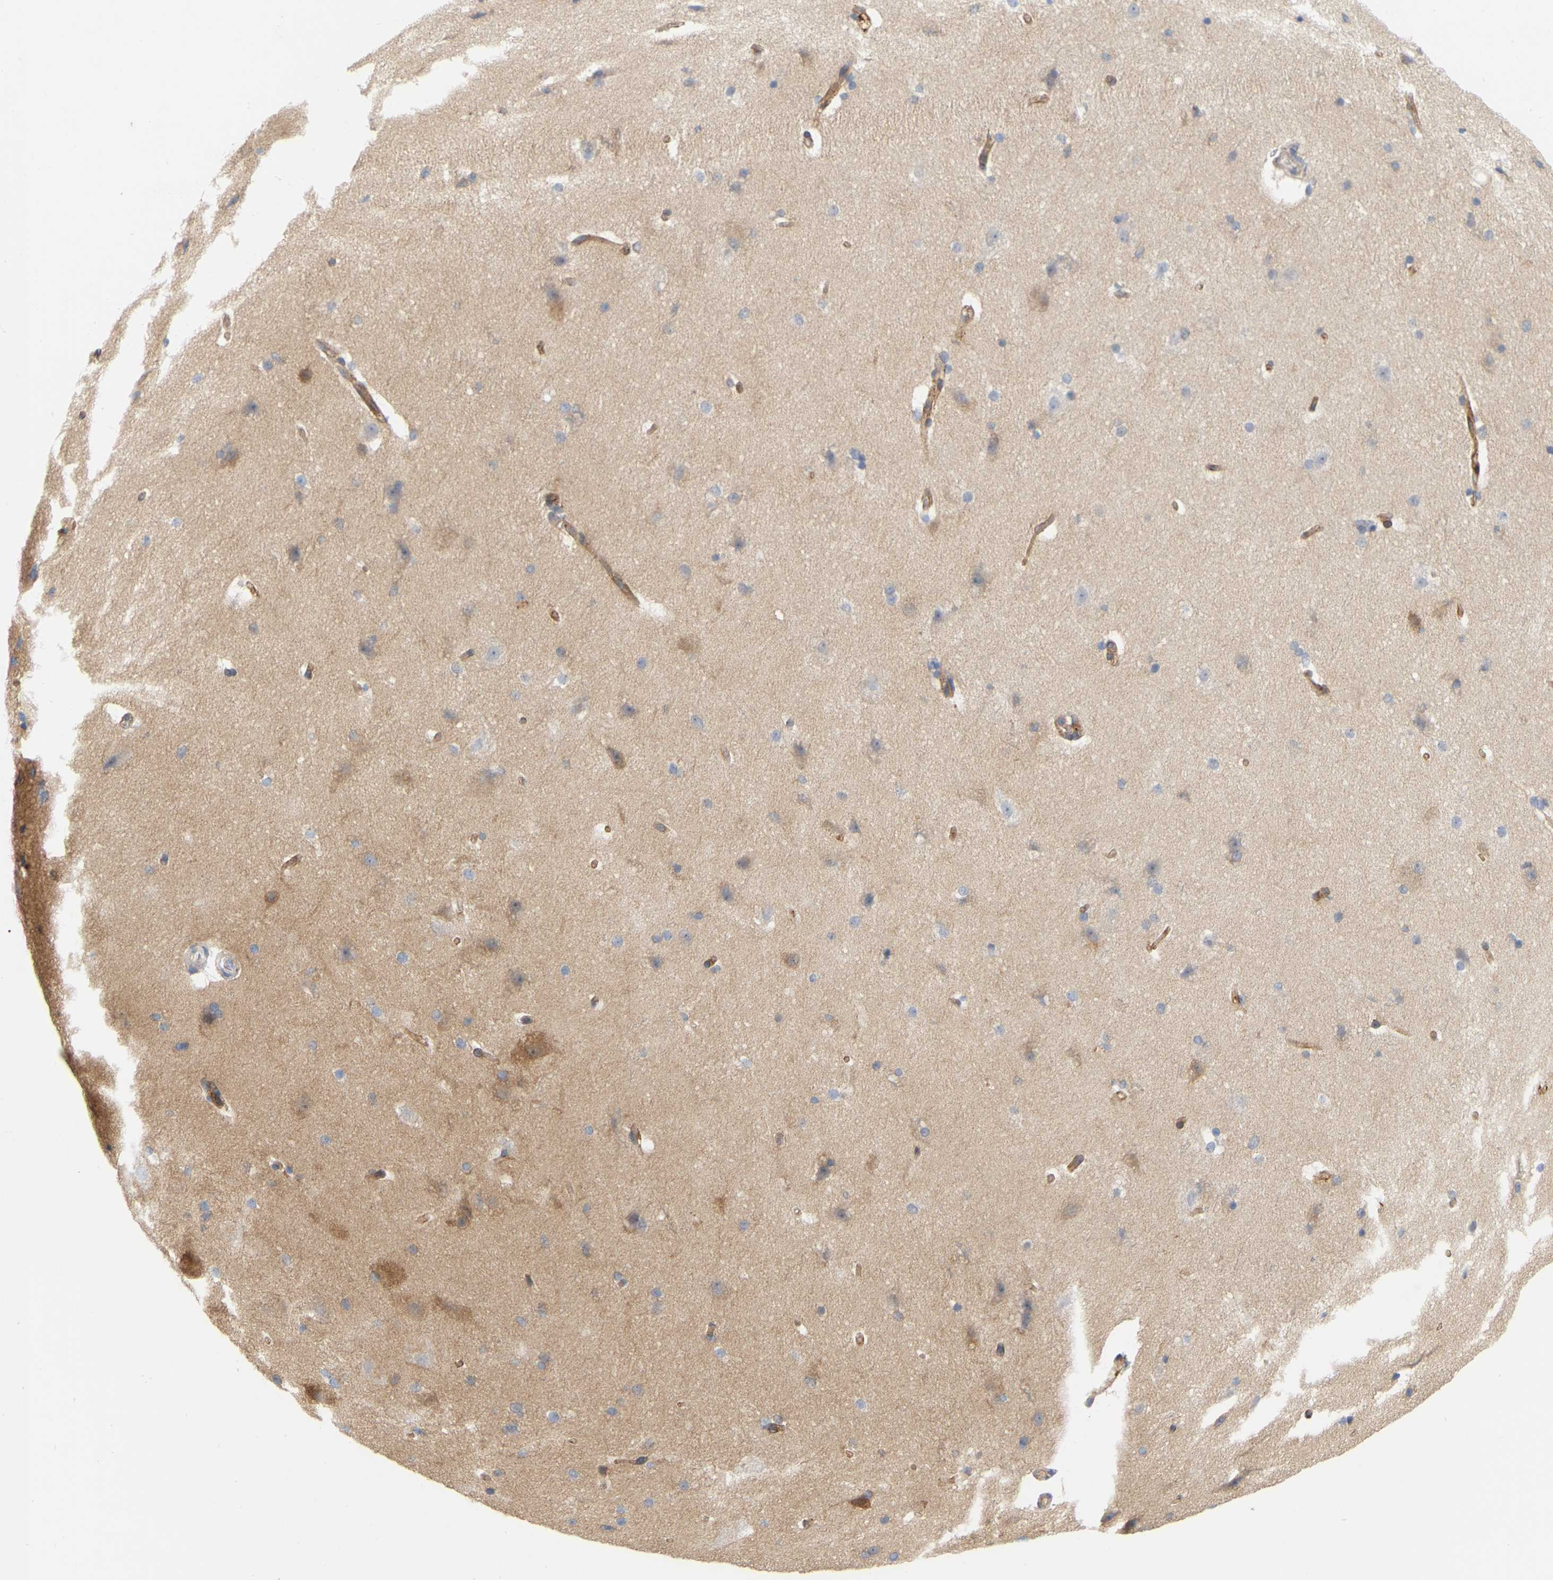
{"staining": {"intensity": "moderate", "quantity": ">75%", "location": "cytoplasmic/membranous"}, "tissue": "cerebral cortex", "cell_type": "Endothelial cells", "image_type": "normal", "snomed": [{"axis": "morphology", "description": "Normal tissue, NOS"}, {"axis": "topography", "description": "Cerebral cortex"}, {"axis": "topography", "description": "Hippocampus"}], "caption": "High-magnification brightfield microscopy of unremarkable cerebral cortex stained with DAB (brown) and counterstained with hematoxylin (blue). endothelial cells exhibit moderate cytoplasmic/membranous positivity is present in about>75% of cells. (IHC, brightfield microscopy, high magnification).", "gene": "RAPH1", "patient": {"sex": "female", "age": 19}}